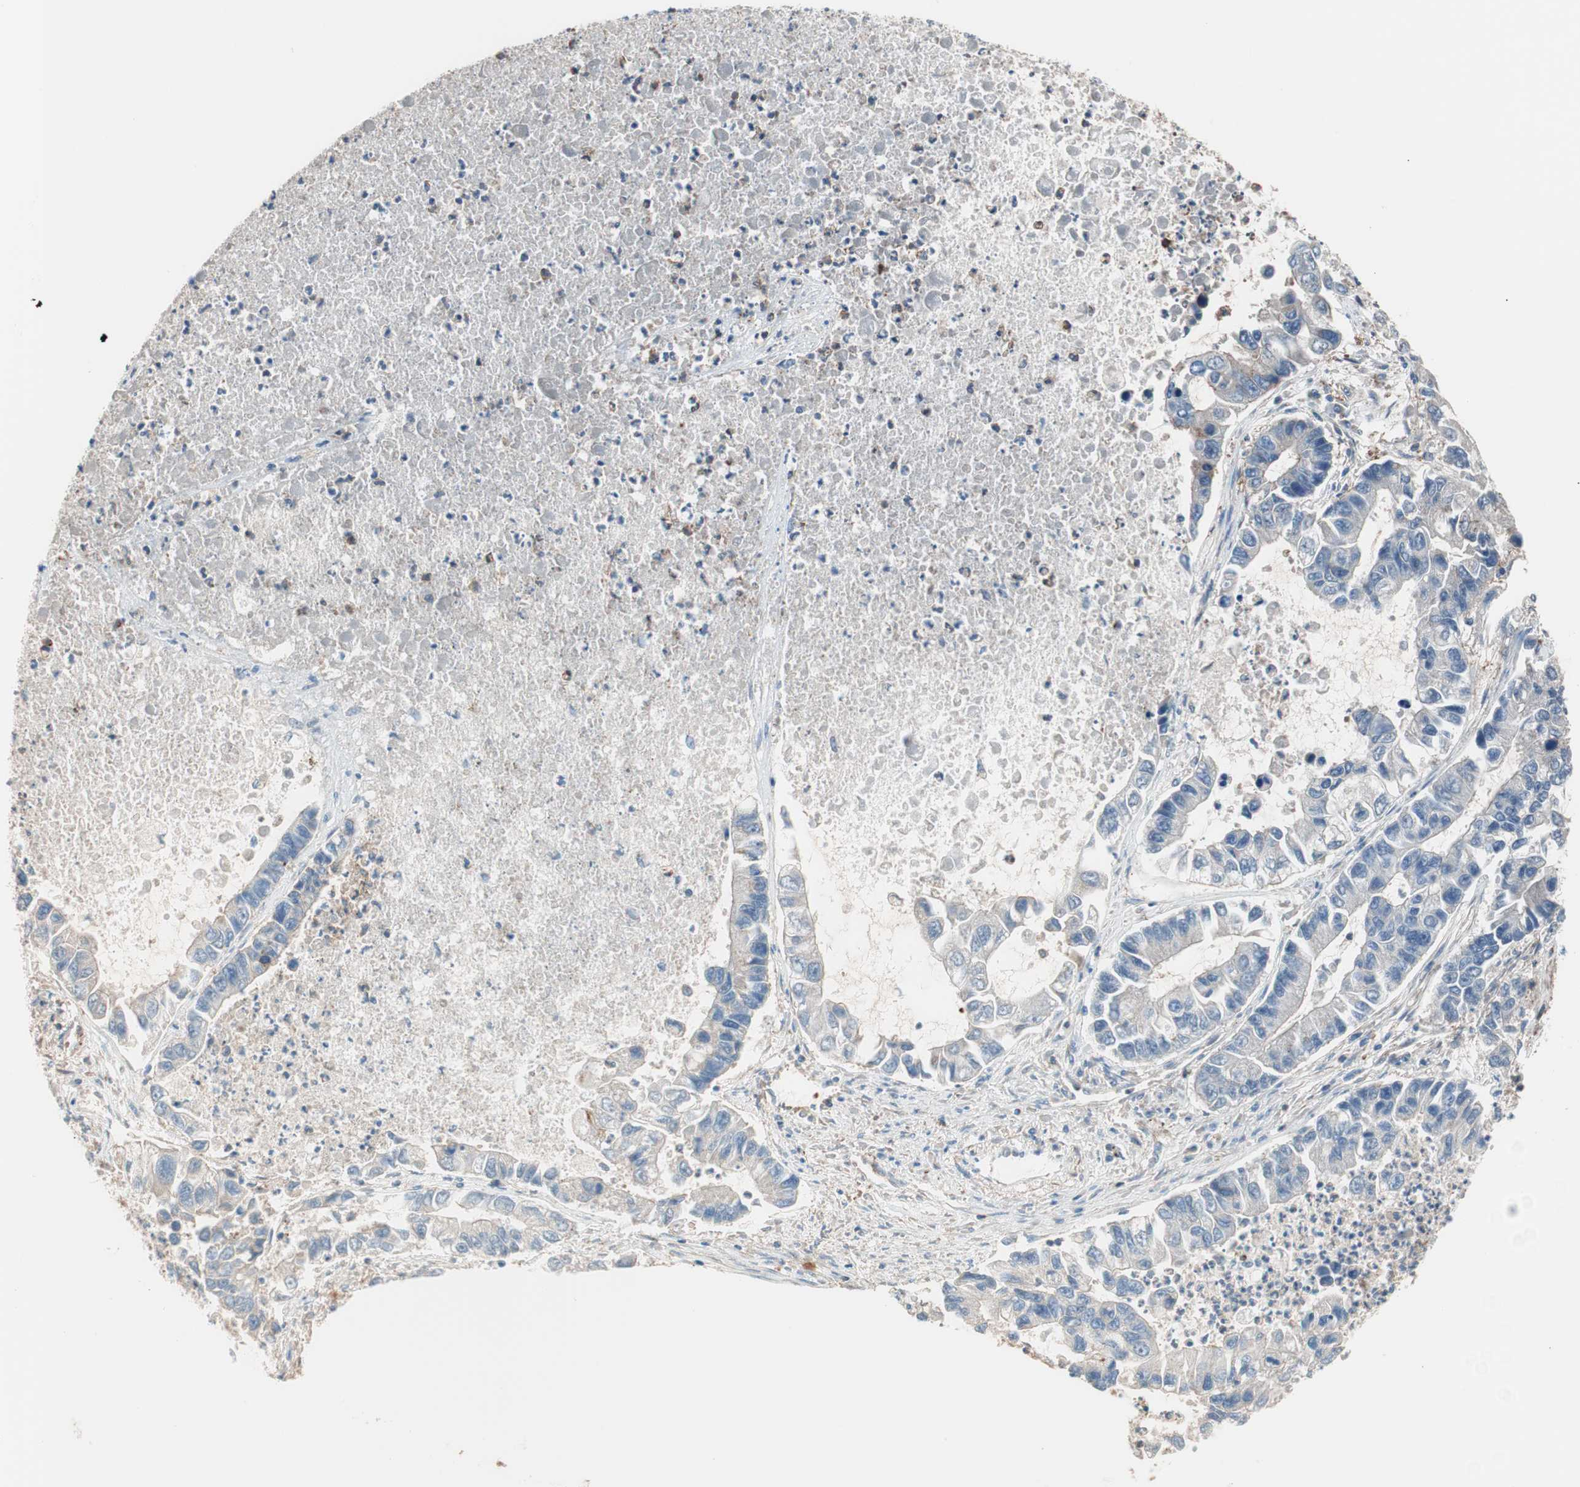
{"staining": {"intensity": "moderate", "quantity": "<25%", "location": "cytoplasmic/membranous"}, "tissue": "lung cancer", "cell_type": "Tumor cells", "image_type": "cancer", "snomed": [{"axis": "morphology", "description": "Adenocarcinoma, NOS"}, {"axis": "topography", "description": "Lung"}], "caption": "A brown stain labels moderate cytoplasmic/membranous expression of a protein in human adenocarcinoma (lung) tumor cells.", "gene": "GPR160", "patient": {"sex": "female", "age": 51}}